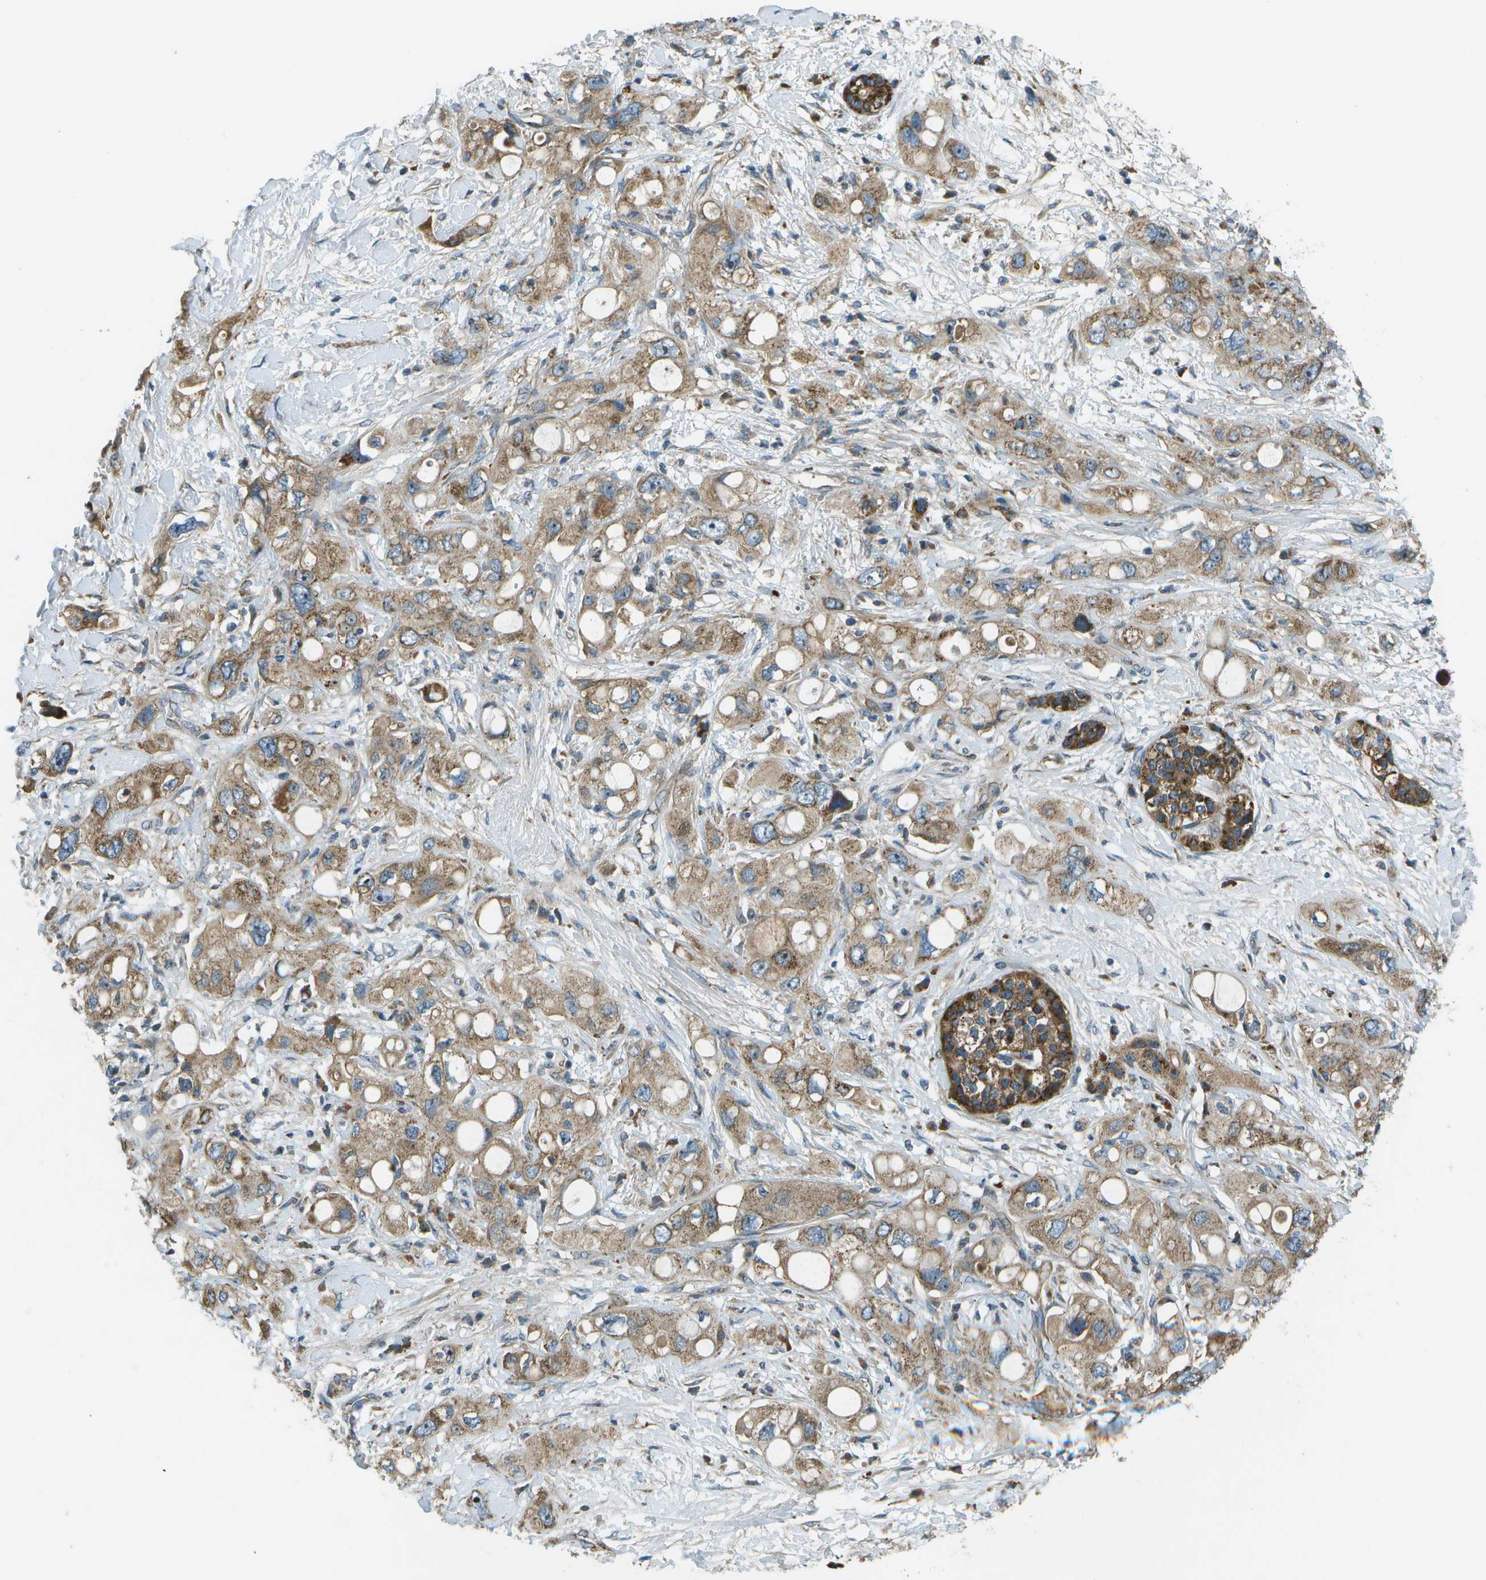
{"staining": {"intensity": "moderate", "quantity": ">75%", "location": "cytoplasmic/membranous"}, "tissue": "pancreatic cancer", "cell_type": "Tumor cells", "image_type": "cancer", "snomed": [{"axis": "morphology", "description": "Adenocarcinoma, NOS"}, {"axis": "topography", "description": "Pancreas"}], "caption": "Pancreatic cancer stained with DAB IHC reveals medium levels of moderate cytoplasmic/membranous staining in about >75% of tumor cells.", "gene": "PXYLP1", "patient": {"sex": "female", "age": 56}}